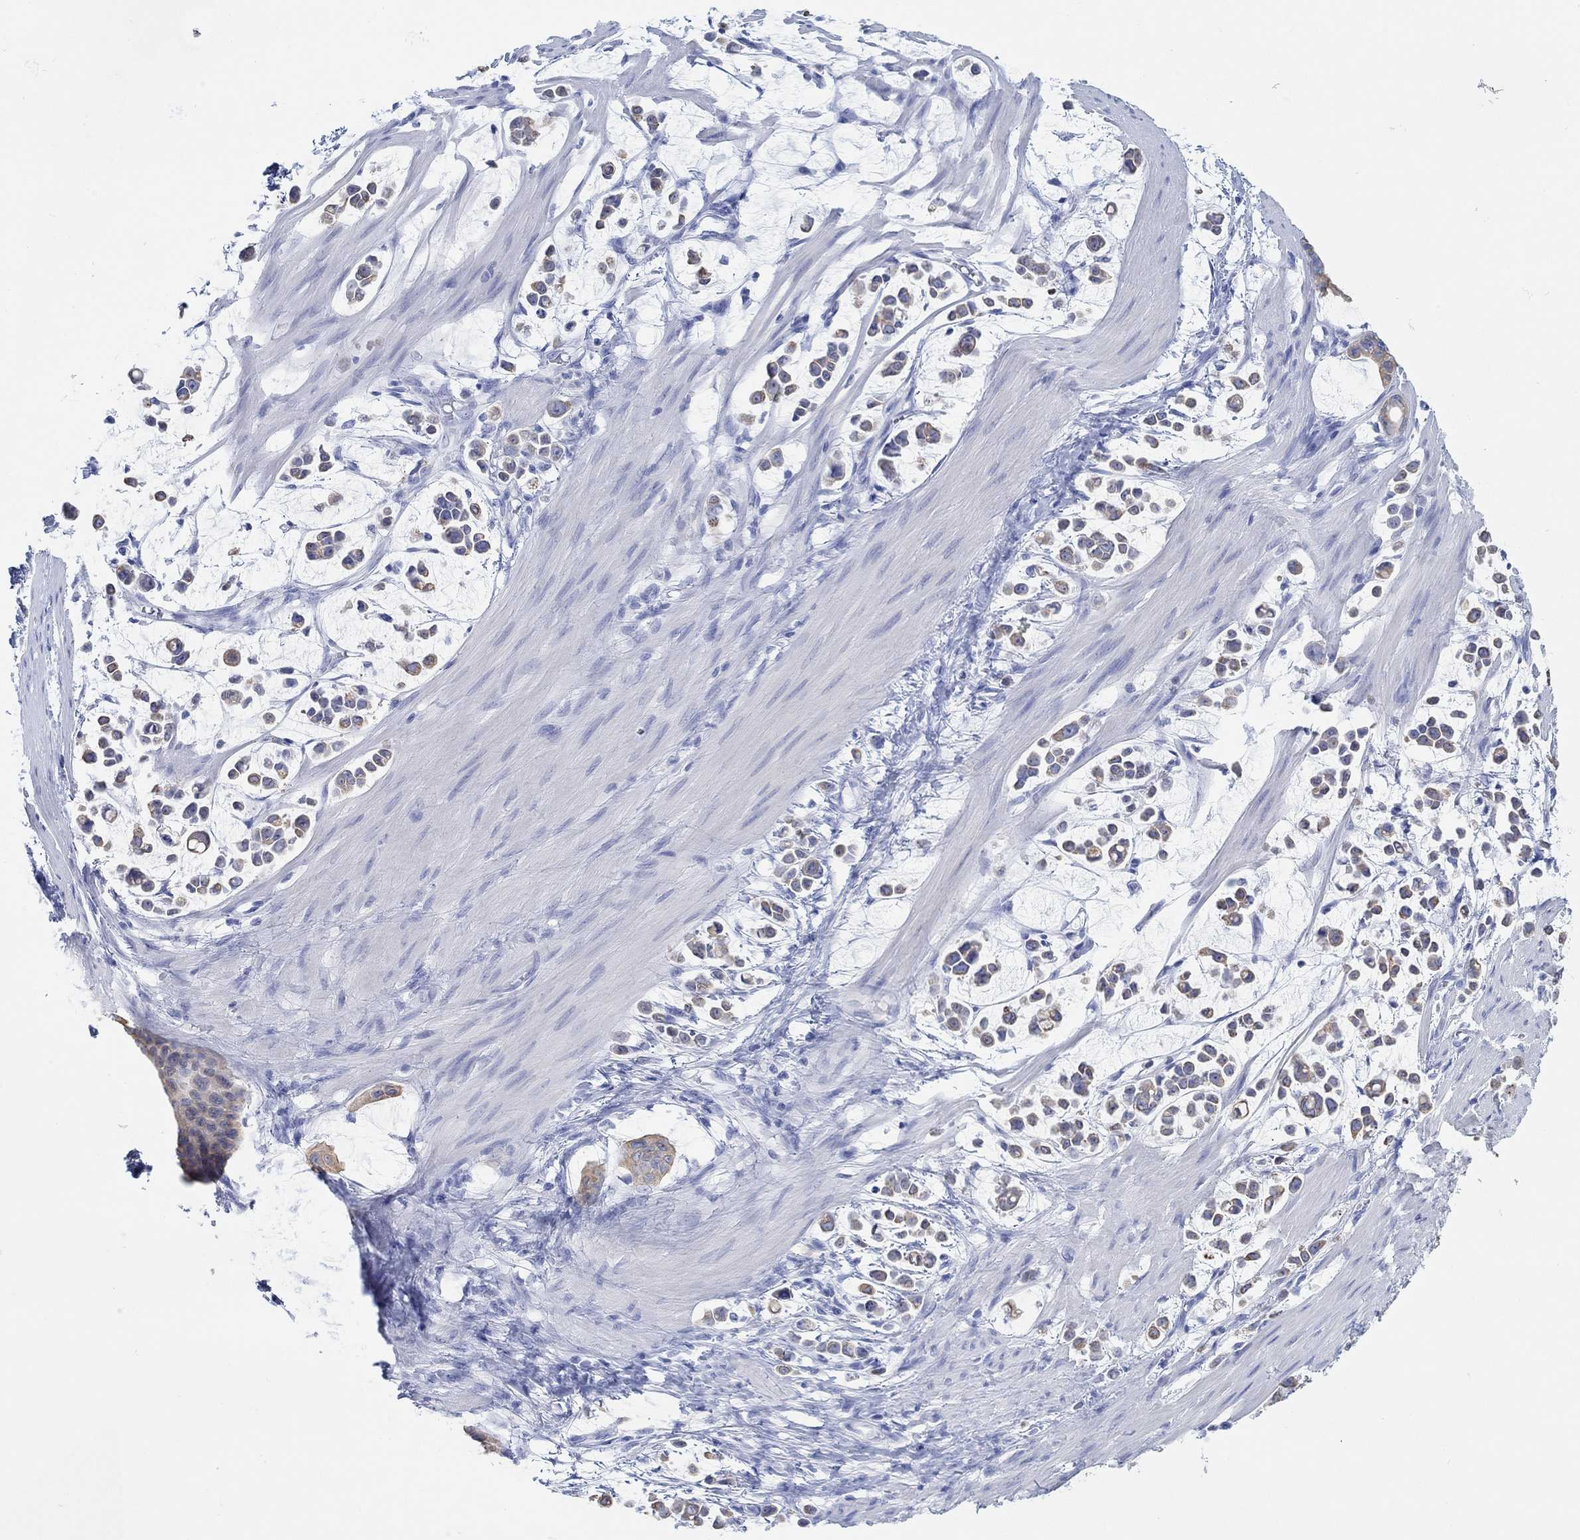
{"staining": {"intensity": "moderate", "quantity": "25%-75%", "location": "cytoplasmic/membranous"}, "tissue": "stomach cancer", "cell_type": "Tumor cells", "image_type": "cancer", "snomed": [{"axis": "morphology", "description": "Adenocarcinoma, NOS"}, {"axis": "topography", "description": "Stomach"}], "caption": "A high-resolution micrograph shows immunohistochemistry staining of stomach cancer, which displays moderate cytoplasmic/membranous positivity in approximately 25%-75% of tumor cells.", "gene": "AK8", "patient": {"sex": "male", "age": 82}}